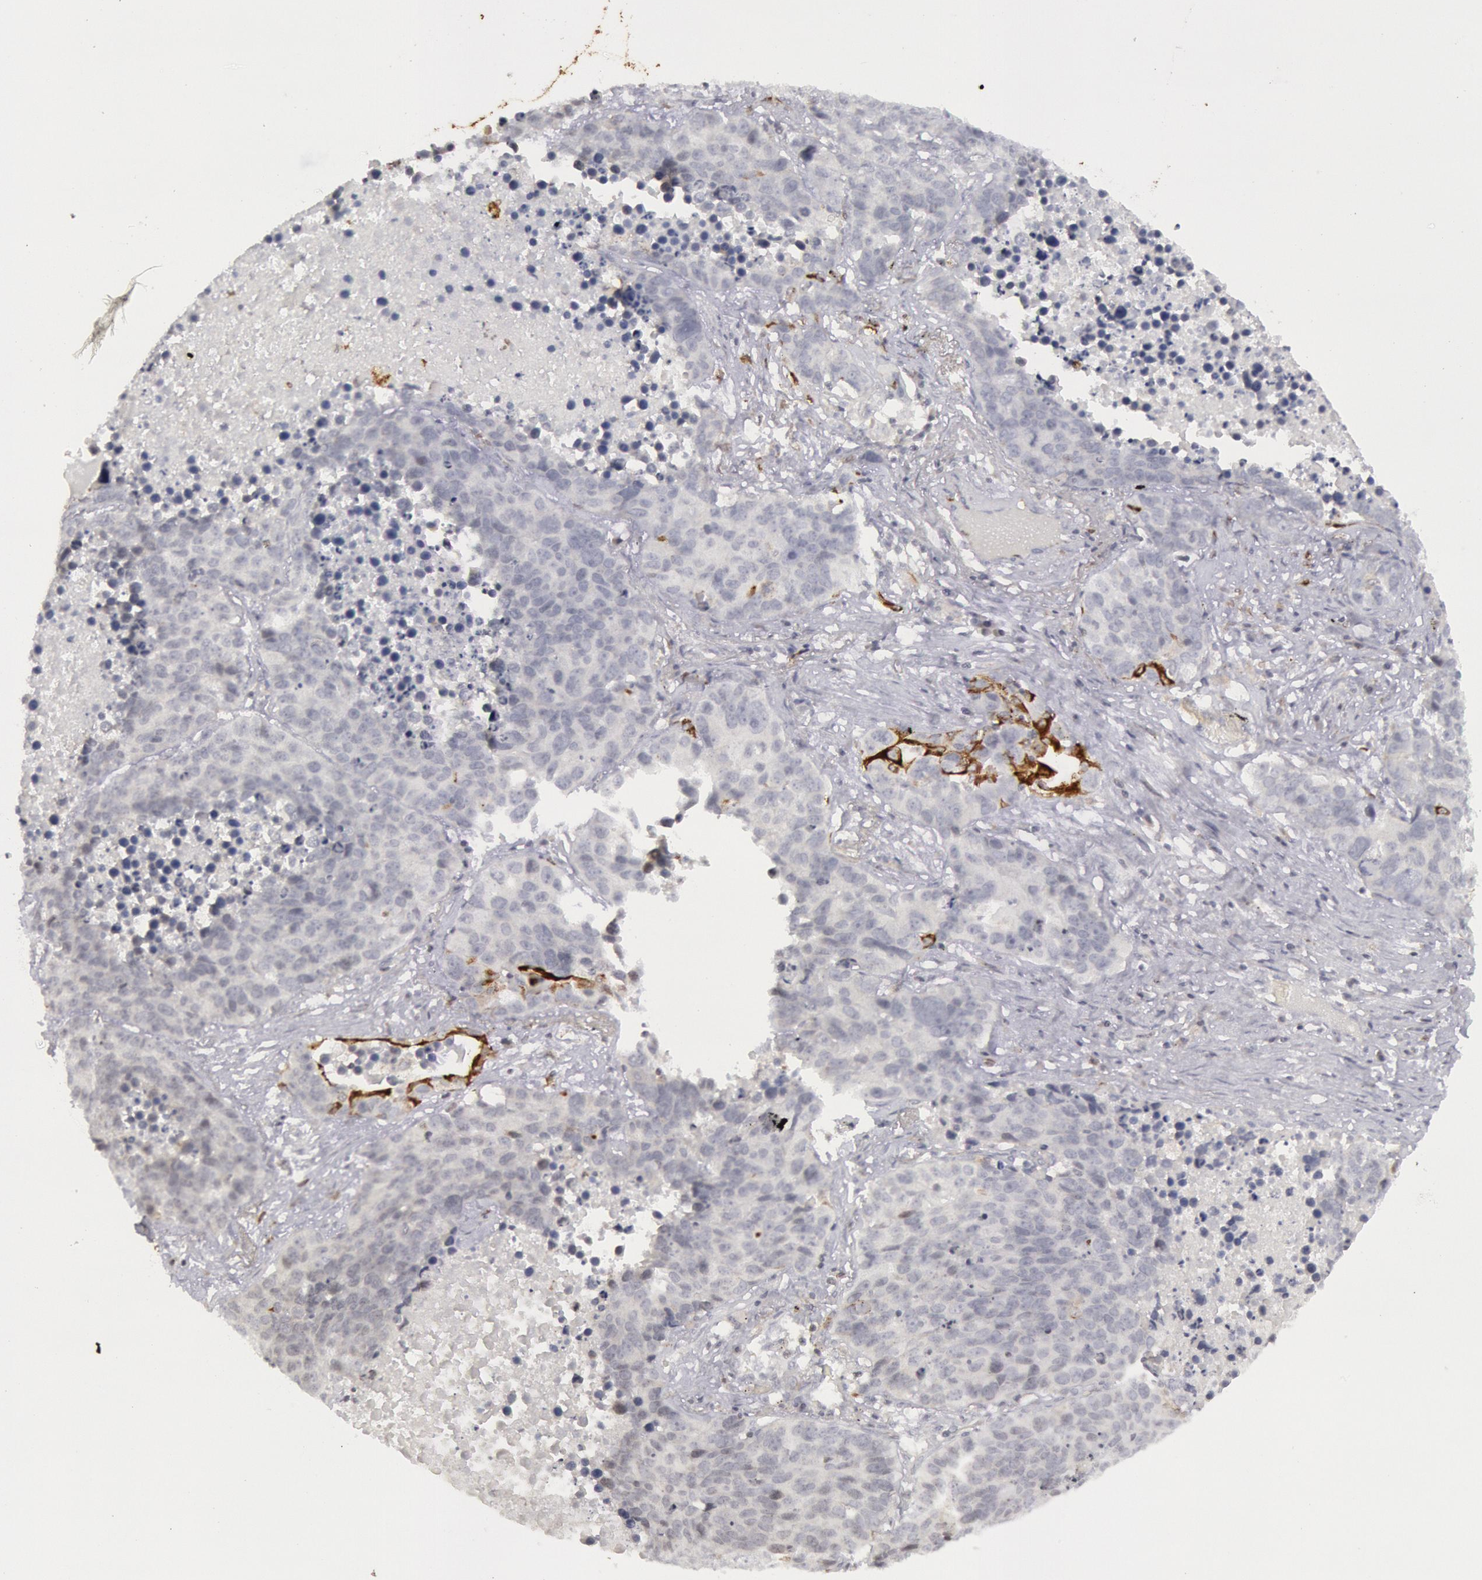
{"staining": {"intensity": "negative", "quantity": "none", "location": "none"}, "tissue": "lung cancer", "cell_type": "Tumor cells", "image_type": "cancer", "snomed": [{"axis": "morphology", "description": "Carcinoid, malignant, NOS"}, {"axis": "topography", "description": "Lung"}], "caption": "Immunohistochemical staining of human lung cancer (malignant carcinoid) demonstrates no significant staining in tumor cells.", "gene": "PTGS2", "patient": {"sex": "male", "age": 60}}